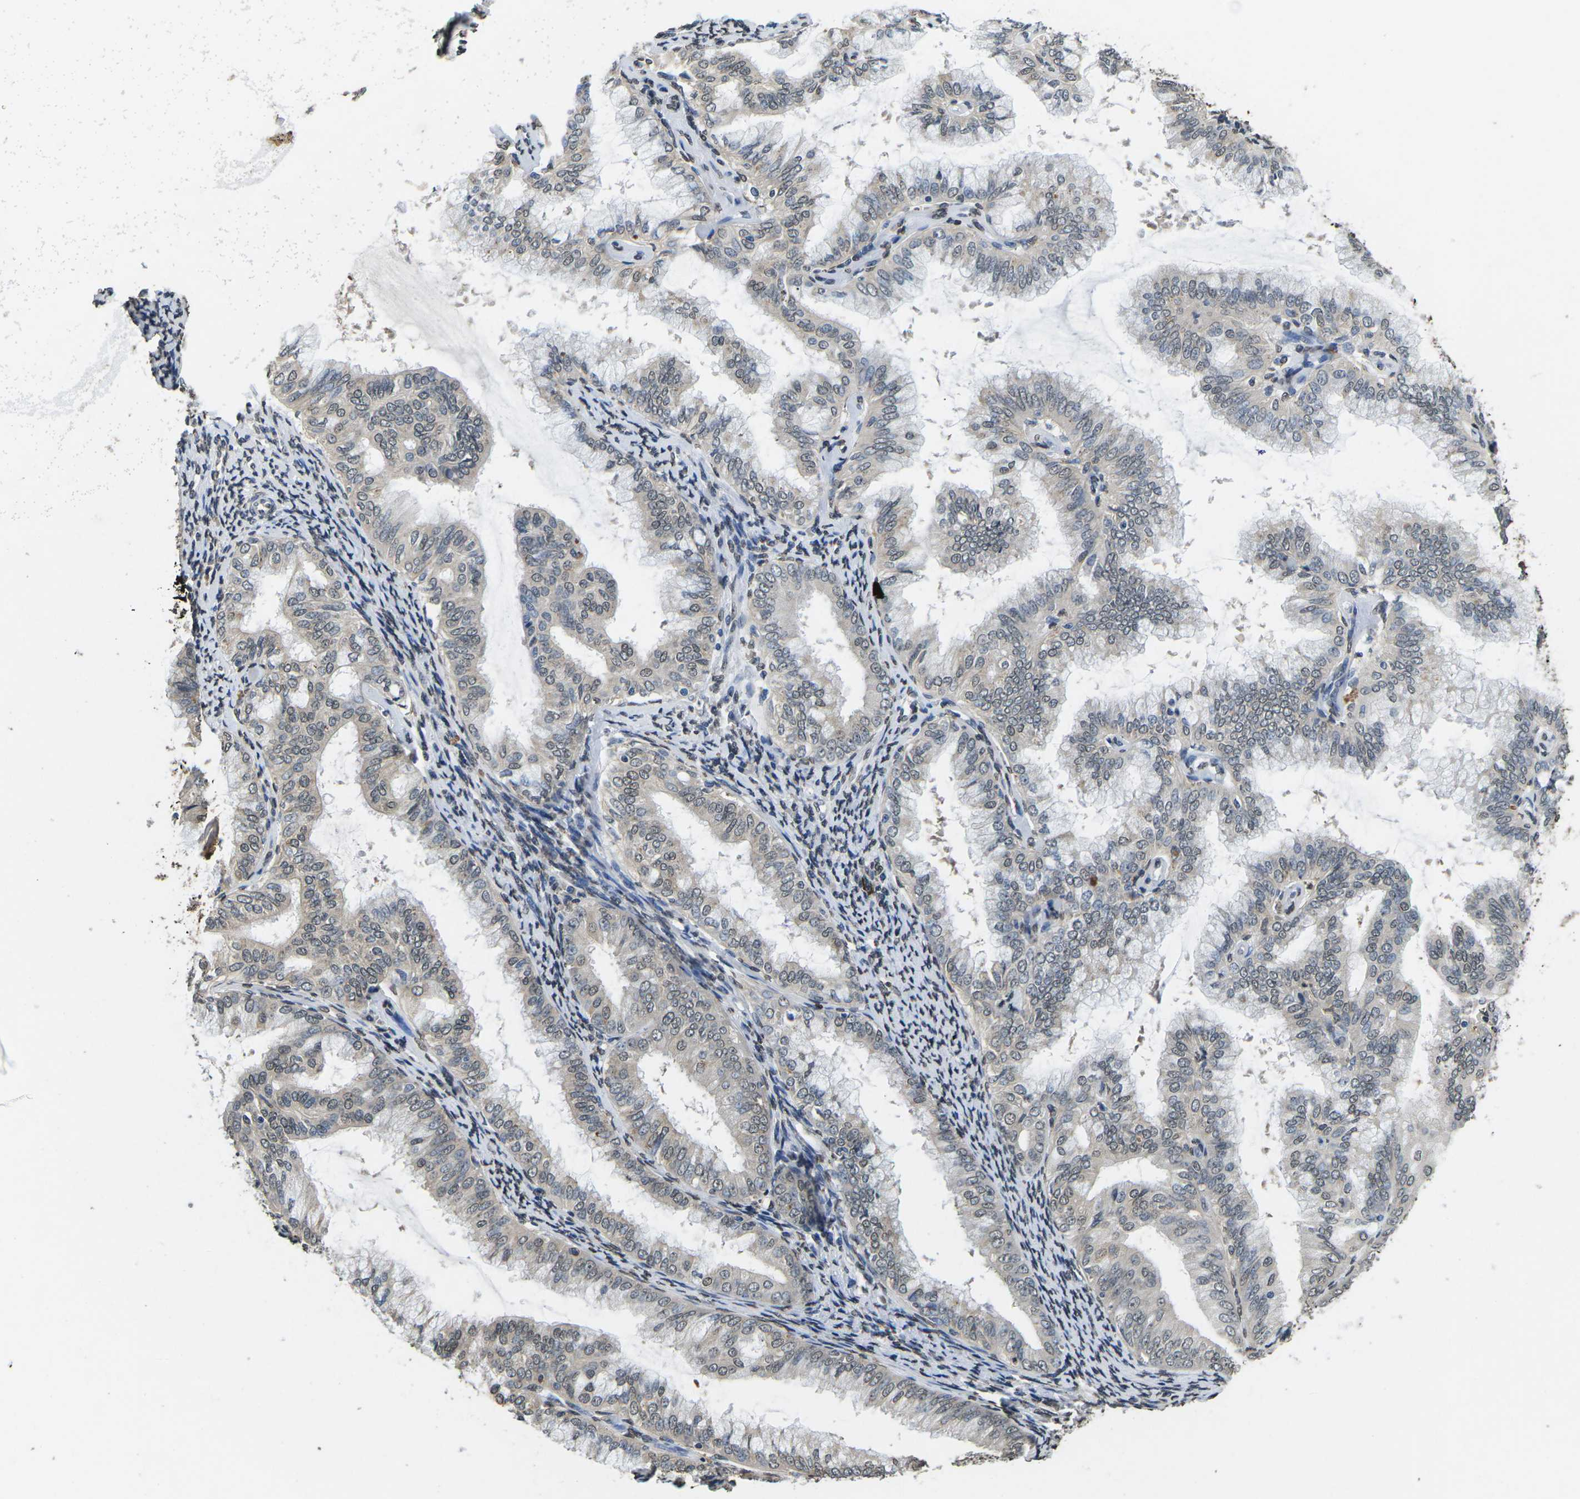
{"staining": {"intensity": "weak", "quantity": "<25%", "location": "nuclear"}, "tissue": "endometrial cancer", "cell_type": "Tumor cells", "image_type": "cancer", "snomed": [{"axis": "morphology", "description": "Adenocarcinoma, NOS"}, {"axis": "topography", "description": "Endometrium"}], "caption": "Human endometrial cancer stained for a protein using immunohistochemistry exhibits no expression in tumor cells.", "gene": "SCNN1B", "patient": {"sex": "female", "age": 63}}